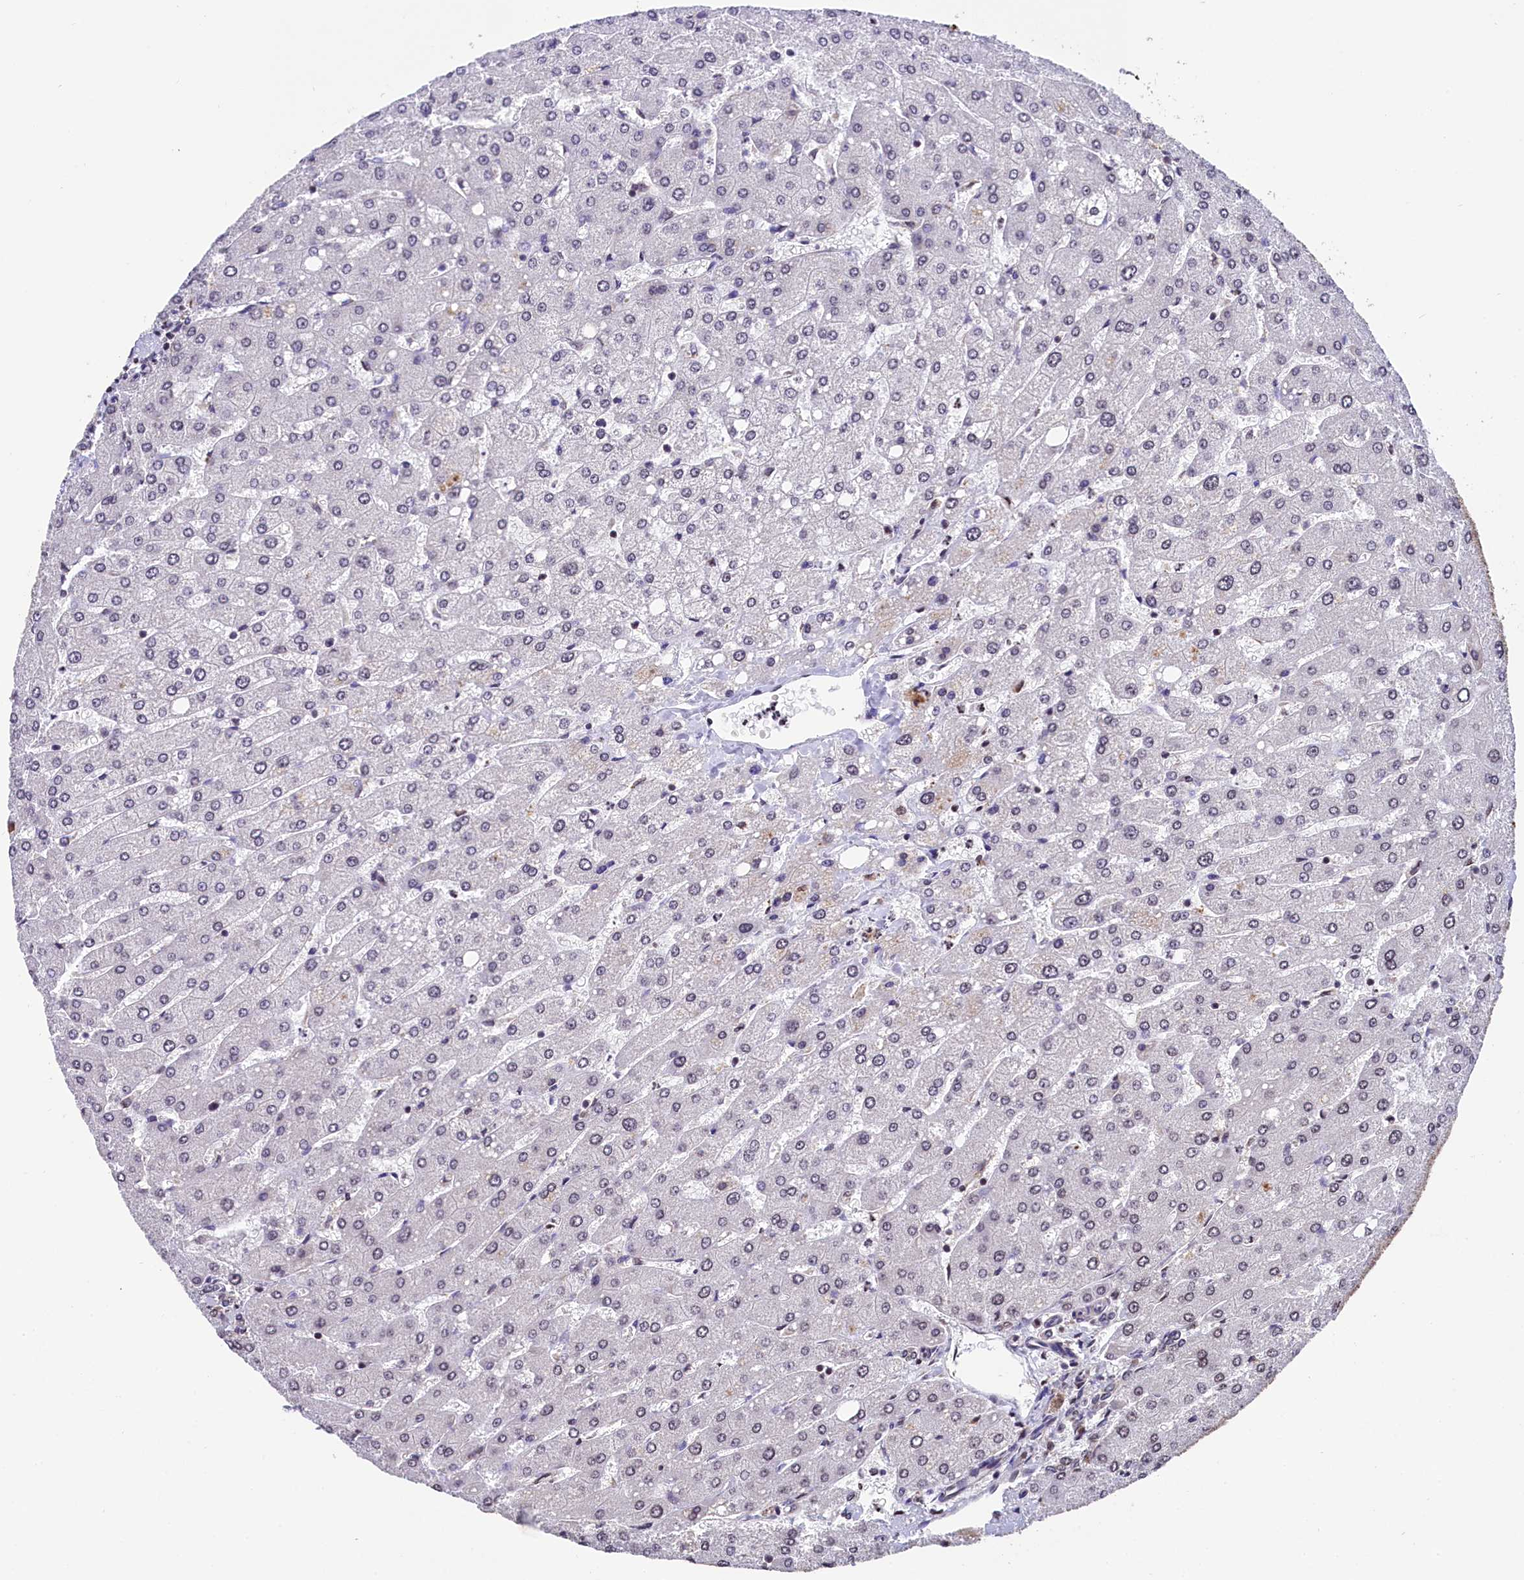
{"staining": {"intensity": "negative", "quantity": "none", "location": "none"}, "tissue": "liver", "cell_type": "Cholangiocytes", "image_type": "normal", "snomed": [{"axis": "morphology", "description": "Normal tissue, NOS"}, {"axis": "topography", "description": "Liver"}], "caption": "Histopathology image shows no protein staining in cholangiocytes of benign liver. The staining was performed using DAB (3,3'-diaminobenzidine) to visualize the protein expression in brown, while the nuclei were stained in blue with hematoxylin (Magnification: 20x).", "gene": "ZNF2", "patient": {"sex": "male", "age": 55}}